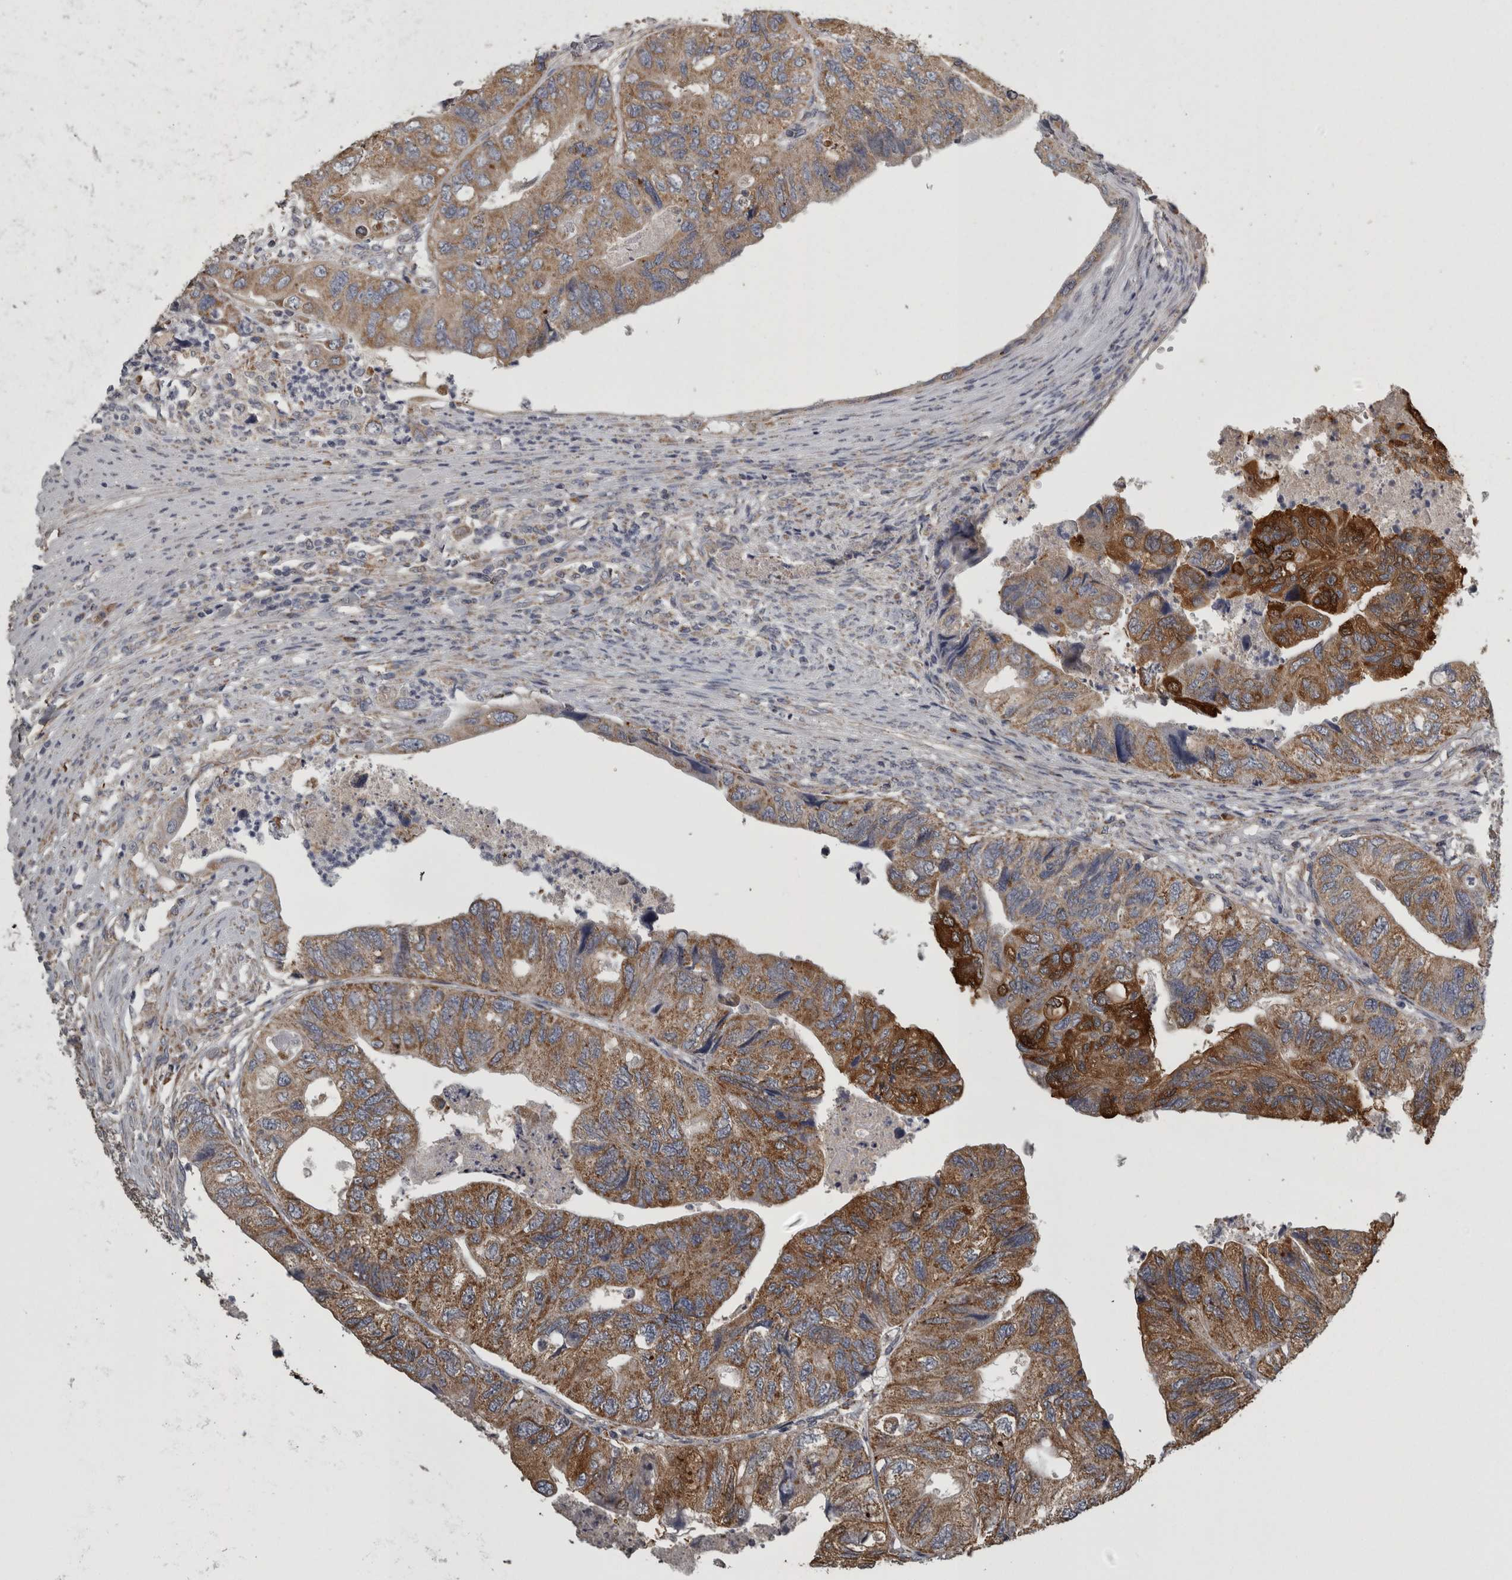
{"staining": {"intensity": "strong", "quantity": "25%-75%", "location": "cytoplasmic/membranous"}, "tissue": "colorectal cancer", "cell_type": "Tumor cells", "image_type": "cancer", "snomed": [{"axis": "morphology", "description": "Adenocarcinoma, NOS"}, {"axis": "topography", "description": "Rectum"}], "caption": "Immunohistochemical staining of colorectal cancer (adenocarcinoma) displays strong cytoplasmic/membranous protein expression in about 25%-75% of tumor cells.", "gene": "FRK", "patient": {"sex": "male", "age": 63}}